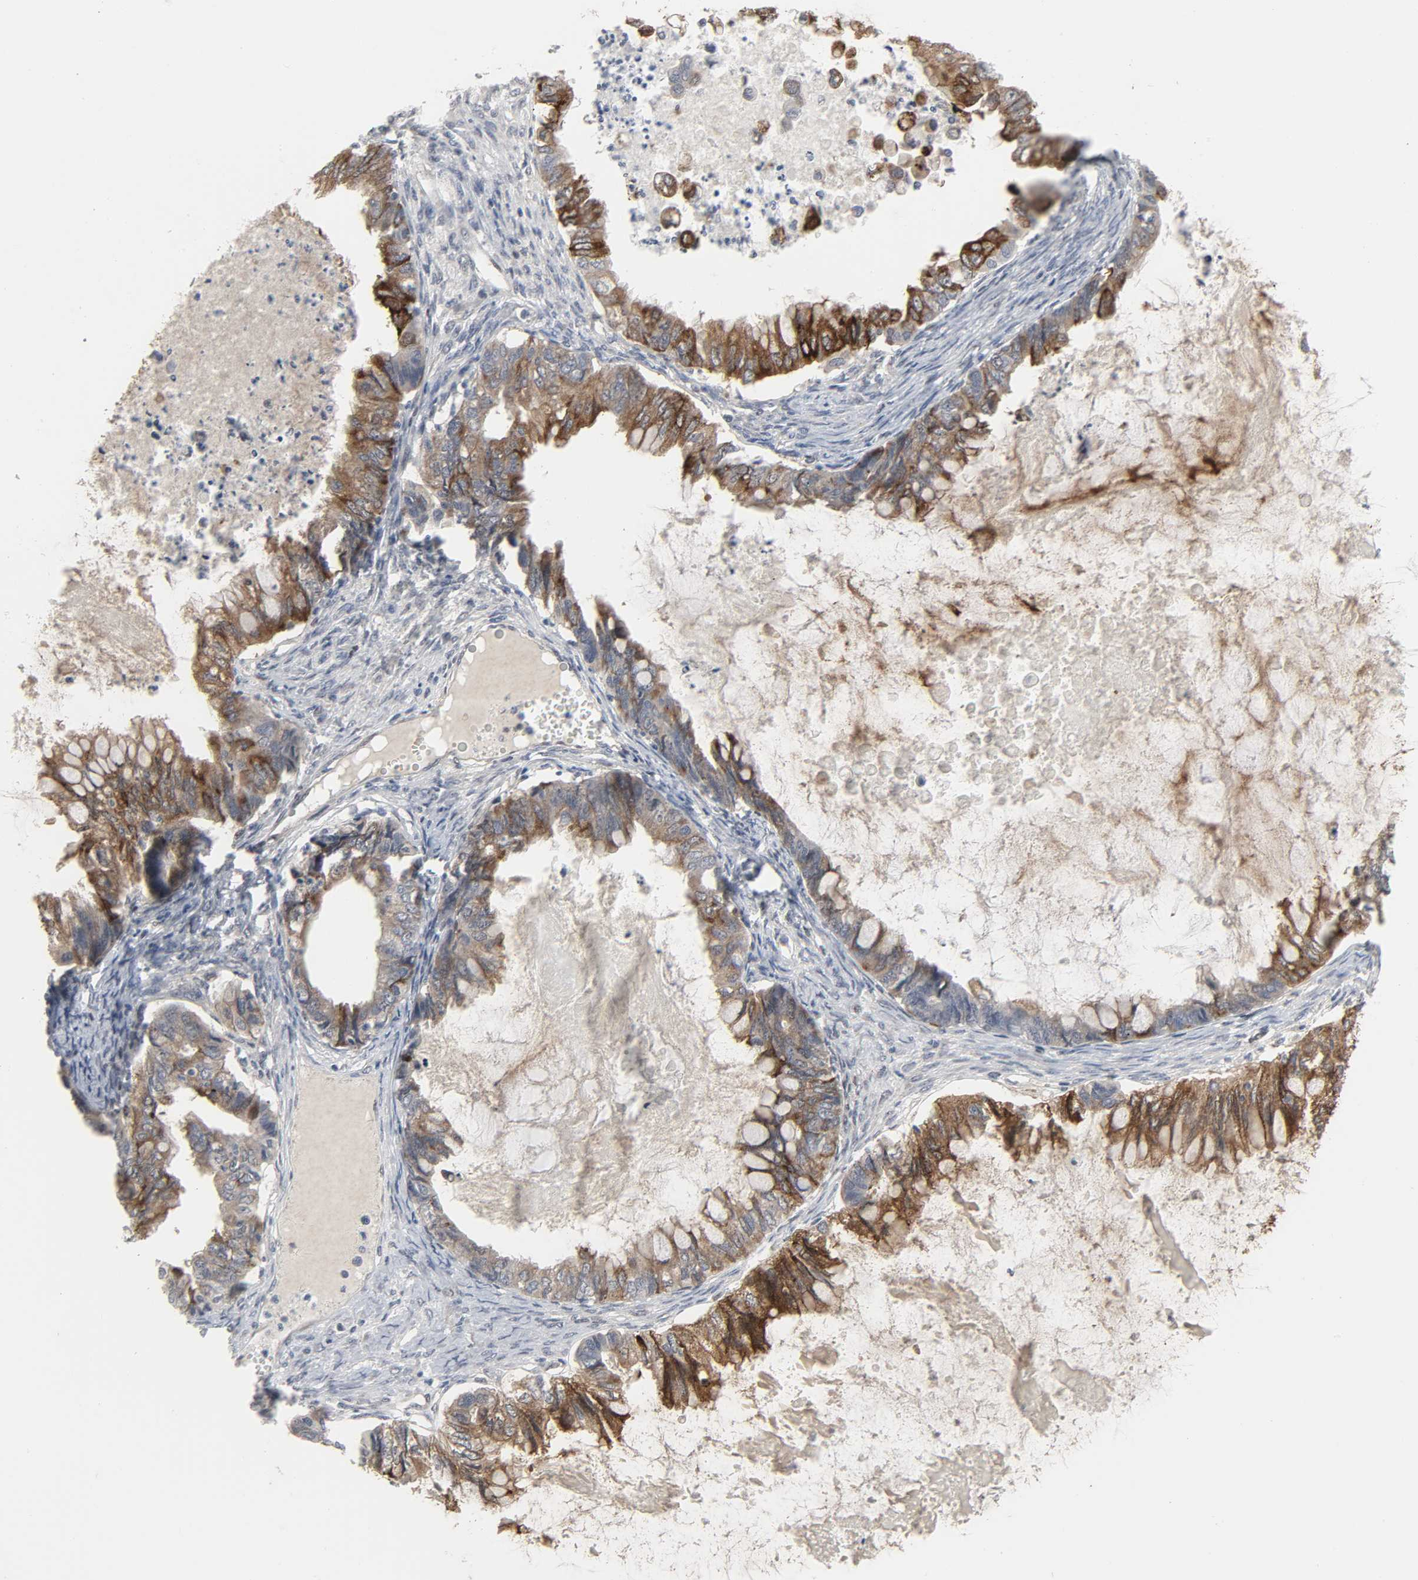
{"staining": {"intensity": "moderate", "quantity": ">75%", "location": "cytoplasmic/membranous"}, "tissue": "ovarian cancer", "cell_type": "Tumor cells", "image_type": "cancer", "snomed": [{"axis": "morphology", "description": "Cystadenocarcinoma, mucinous, NOS"}, {"axis": "topography", "description": "Ovary"}], "caption": "The image shows immunohistochemical staining of mucinous cystadenocarcinoma (ovarian). There is moderate cytoplasmic/membranous expression is appreciated in approximately >75% of tumor cells.", "gene": "MUC1", "patient": {"sex": "female", "age": 80}}